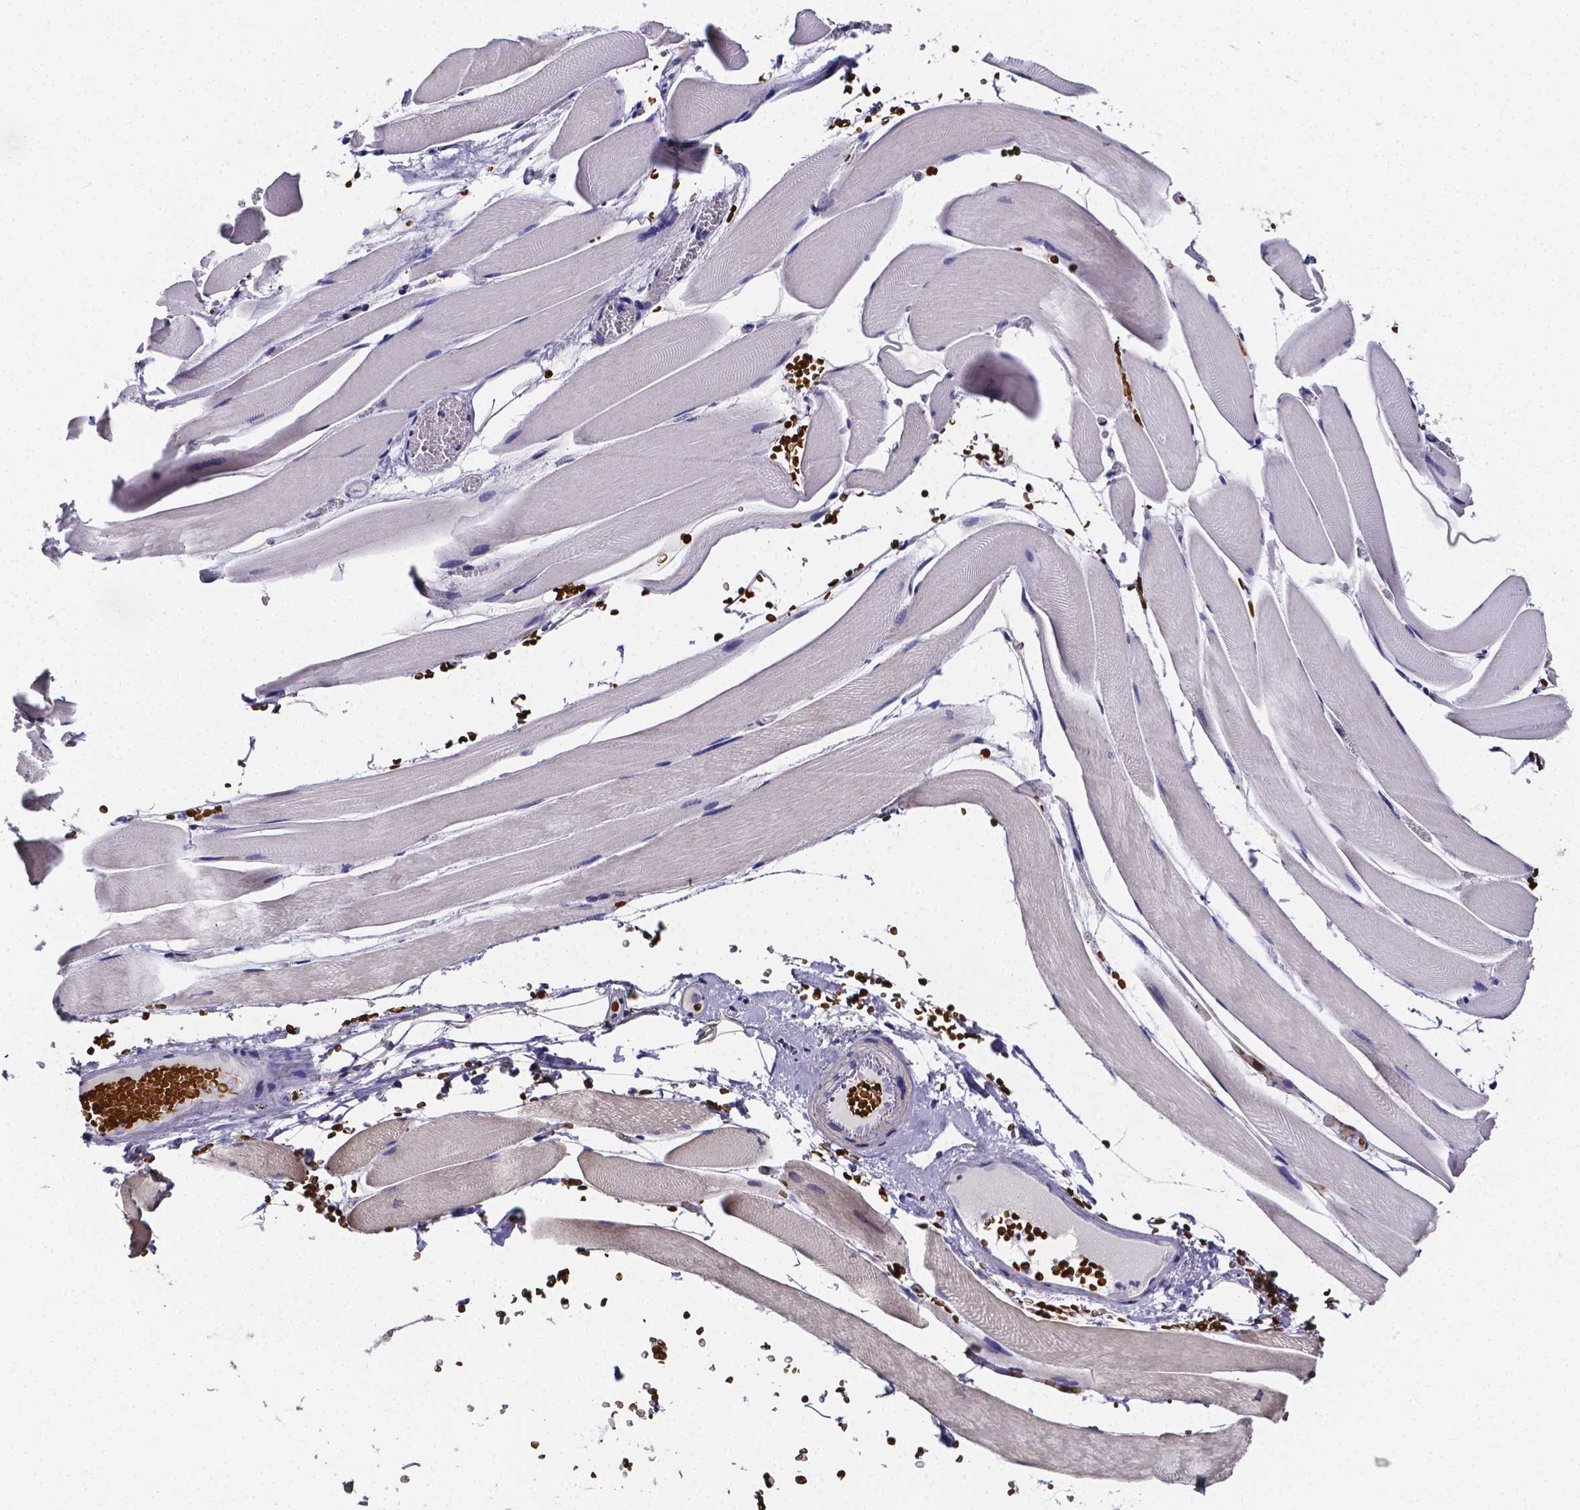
{"staining": {"intensity": "negative", "quantity": "none", "location": "none"}, "tissue": "skeletal muscle", "cell_type": "Myocytes", "image_type": "normal", "snomed": [{"axis": "morphology", "description": "Normal tissue, NOS"}, {"axis": "topography", "description": "Skeletal muscle"}], "caption": "Myocytes show no significant expression in normal skeletal muscle.", "gene": "GABRA3", "patient": {"sex": "female", "age": 37}}